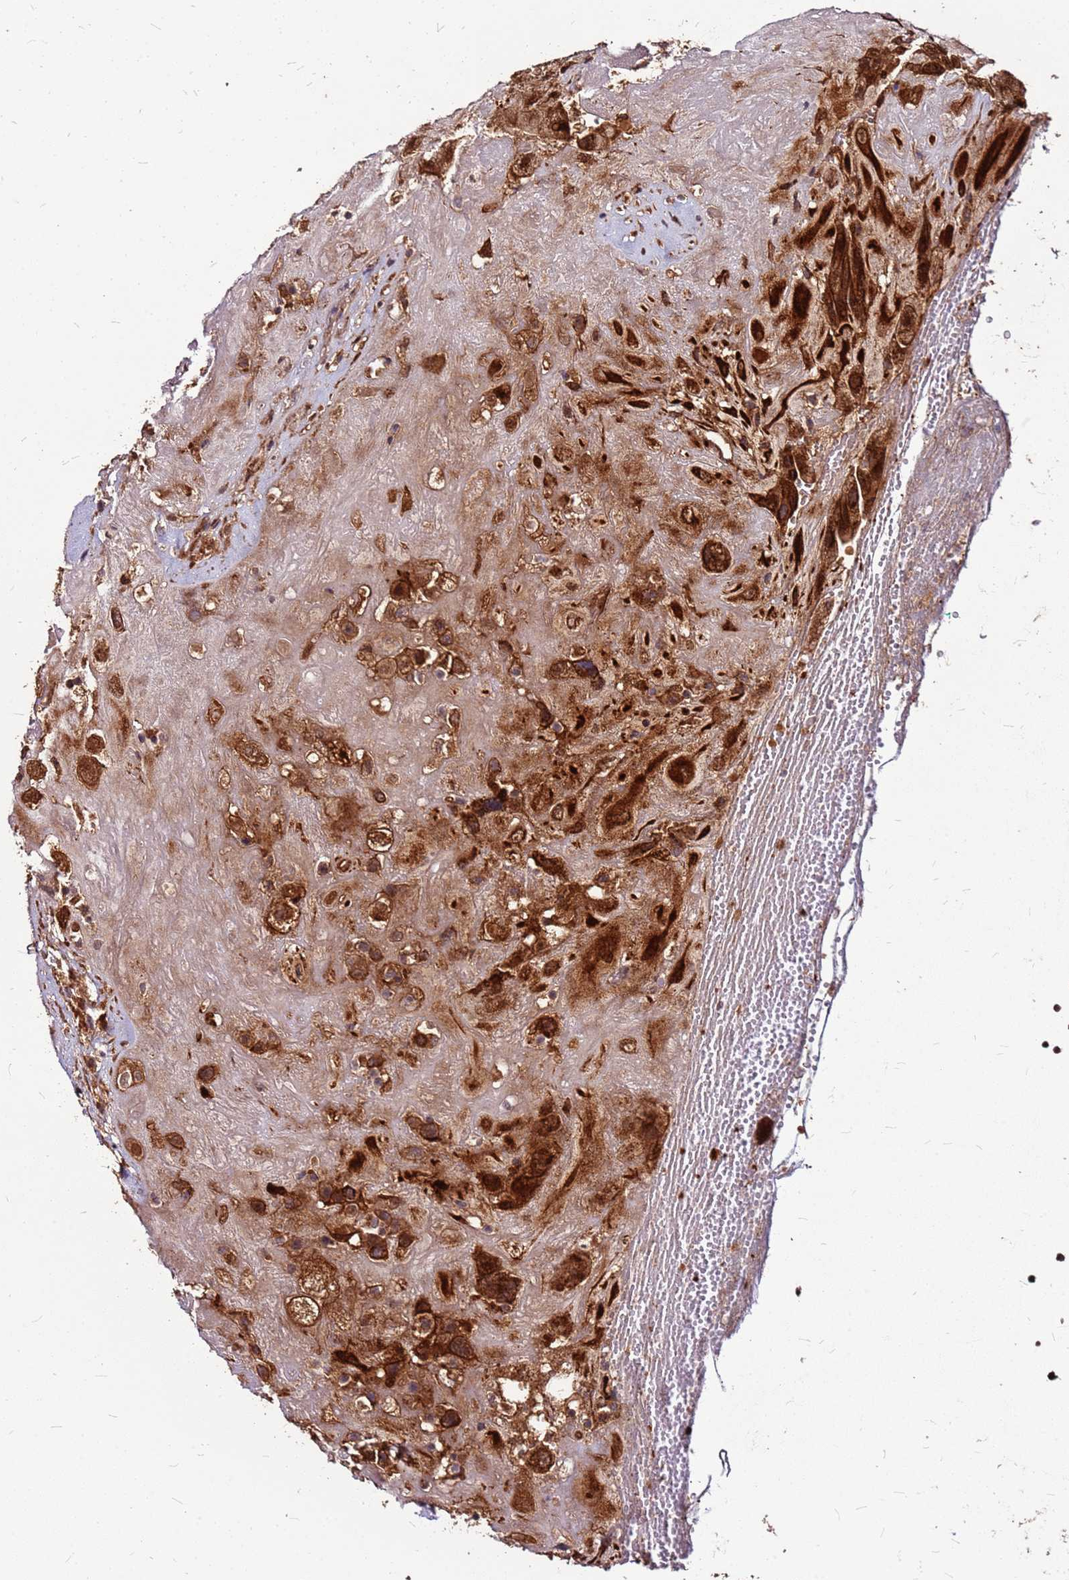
{"staining": {"intensity": "strong", "quantity": ">75%", "location": "cytoplasmic/membranous"}, "tissue": "placenta", "cell_type": "Decidual cells", "image_type": "normal", "snomed": [{"axis": "morphology", "description": "Normal tissue, NOS"}, {"axis": "topography", "description": "Placenta"}], "caption": "A high amount of strong cytoplasmic/membranous positivity is seen in approximately >75% of decidual cells in unremarkable placenta. (DAB (3,3'-diaminobenzidine) IHC with brightfield microscopy, high magnification).", "gene": "LYPLAL1", "patient": {"sex": "female", "age": 32}}